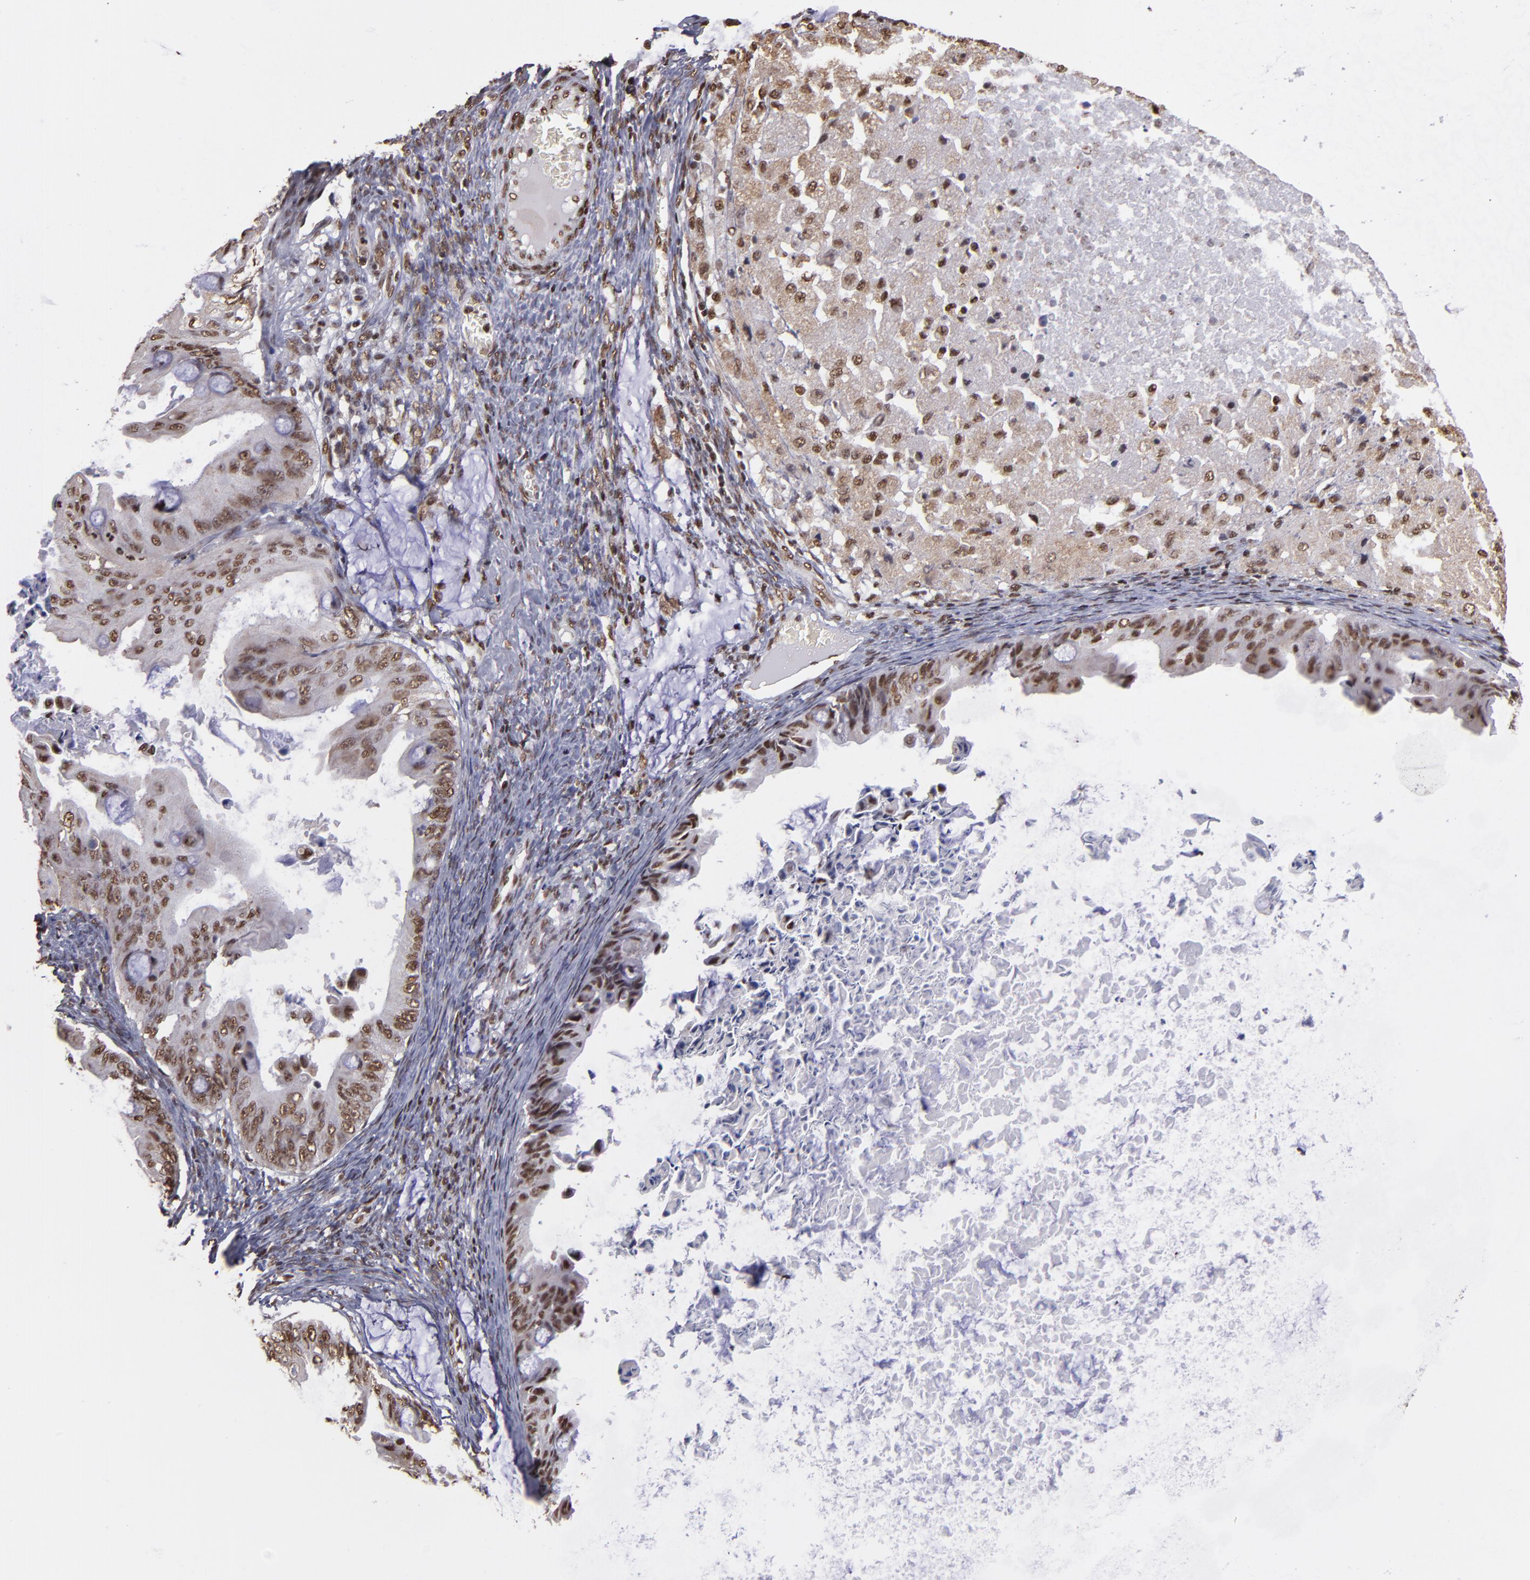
{"staining": {"intensity": "moderate", "quantity": ">75%", "location": "nuclear"}, "tissue": "ovarian cancer", "cell_type": "Tumor cells", "image_type": "cancer", "snomed": [{"axis": "morphology", "description": "Cystadenocarcinoma, mucinous, NOS"}, {"axis": "topography", "description": "Ovary"}], "caption": "Immunohistochemistry (IHC) photomicrograph of human ovarian mucinous cystadenocarcinoma stained for a protein (brown), which reveals medium levels of moderate nuclear positivity in approximately >75% of tumor cells.", "gene": "SP1", "patient": {"sex": "female", "age": 37}}